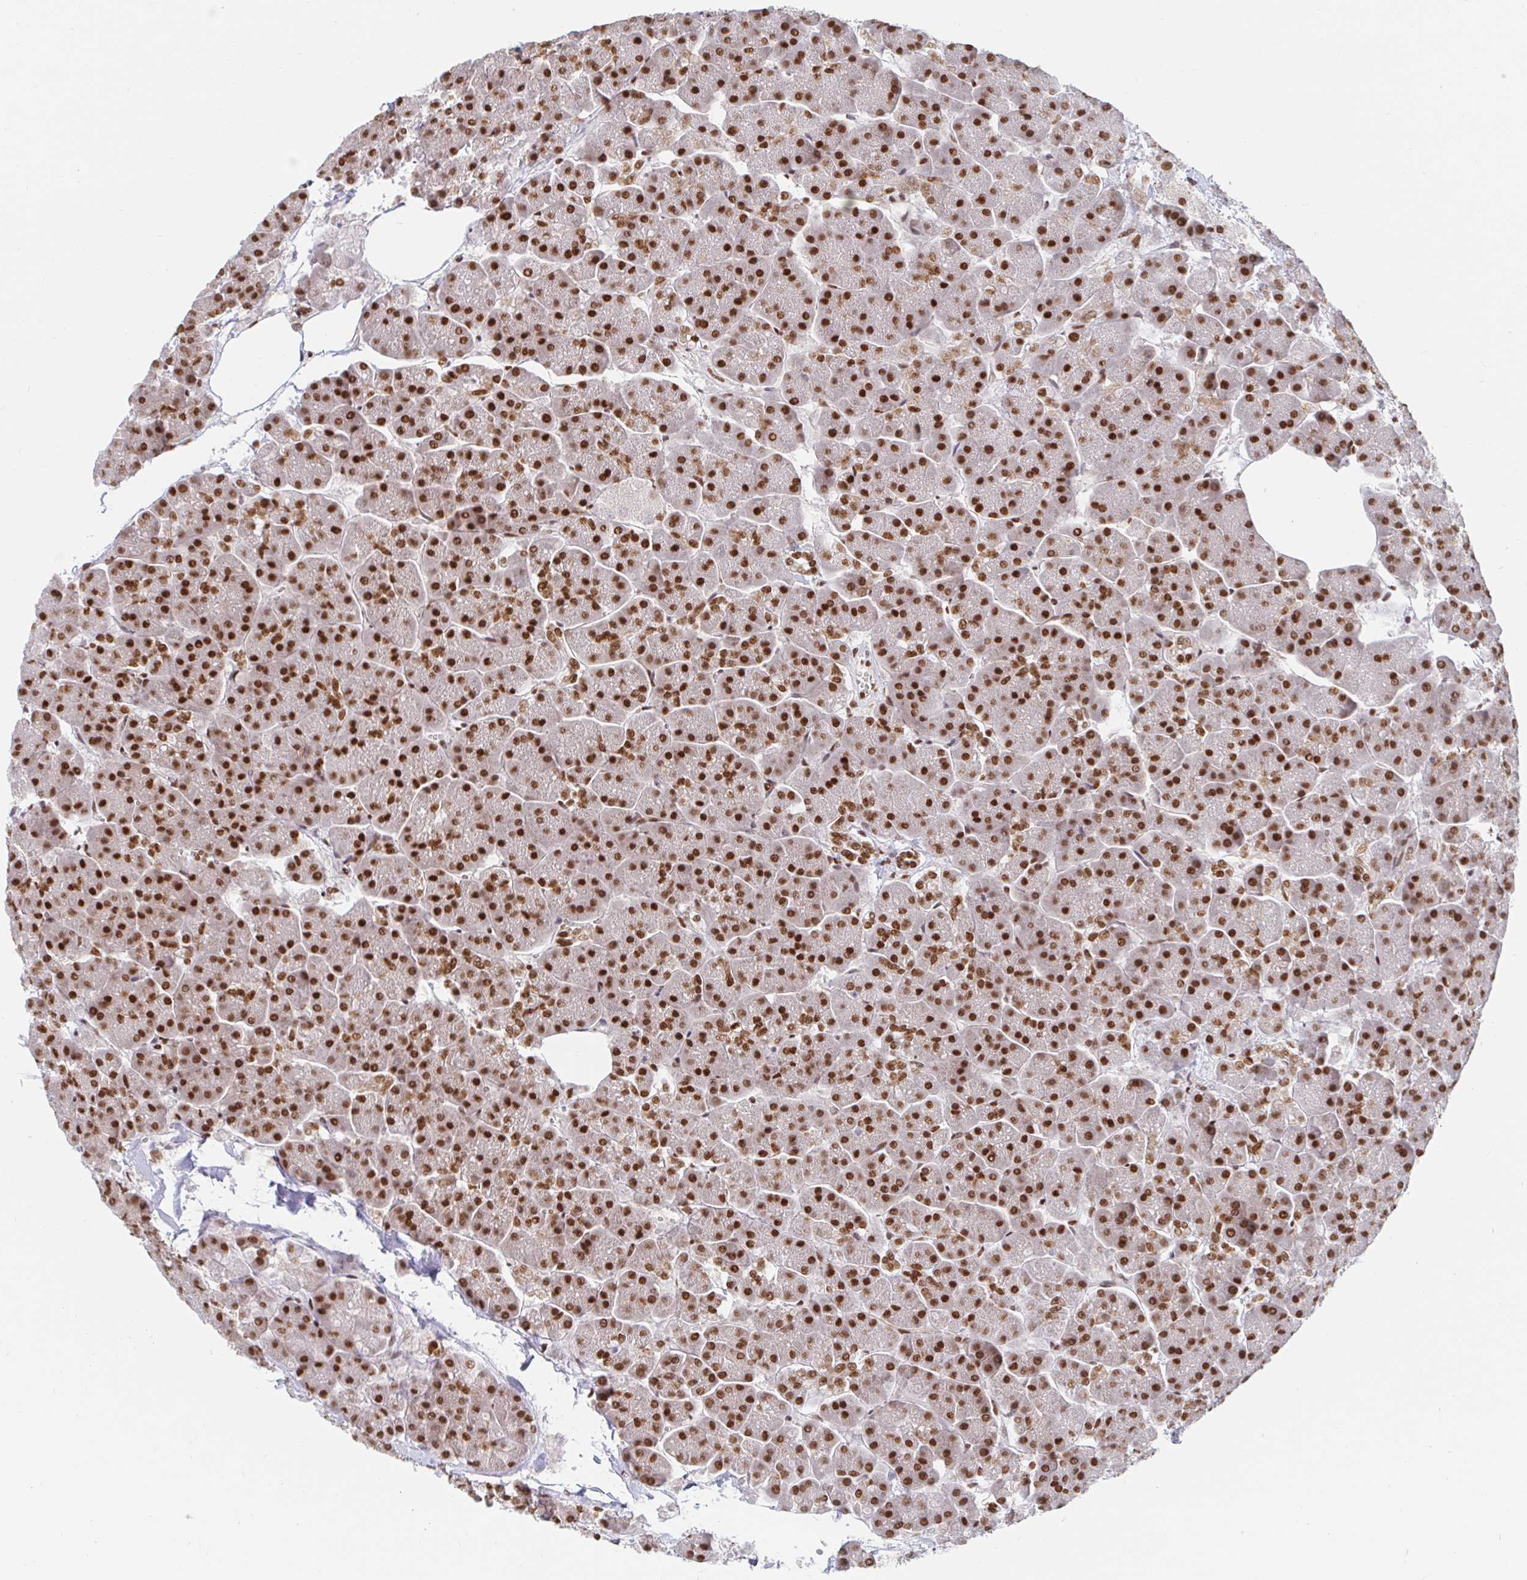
{"staining": {"intensity": "strong", "quantity": ">75%", "location": "nuclear"}, "tissue": "pancreas", "cell_type": "Exocrine glandular cells", "image_type": "normal", "snomed": [{"axis": "morphology", "description": "Normal tissue, NOS"}, {"axis": "topography", "description": "Pancreas"}, {"axis": "topography", "description": "Peripheral nerve tissue"}], "caption": "Immunohistochemical staining of unremarkable human pancreas shows high levels of strong nuclear positivity in approximately >75% of exocrine glandular cells.", "gene": "RBMXL1", "patient": {"sex": "male", "age": 54}}